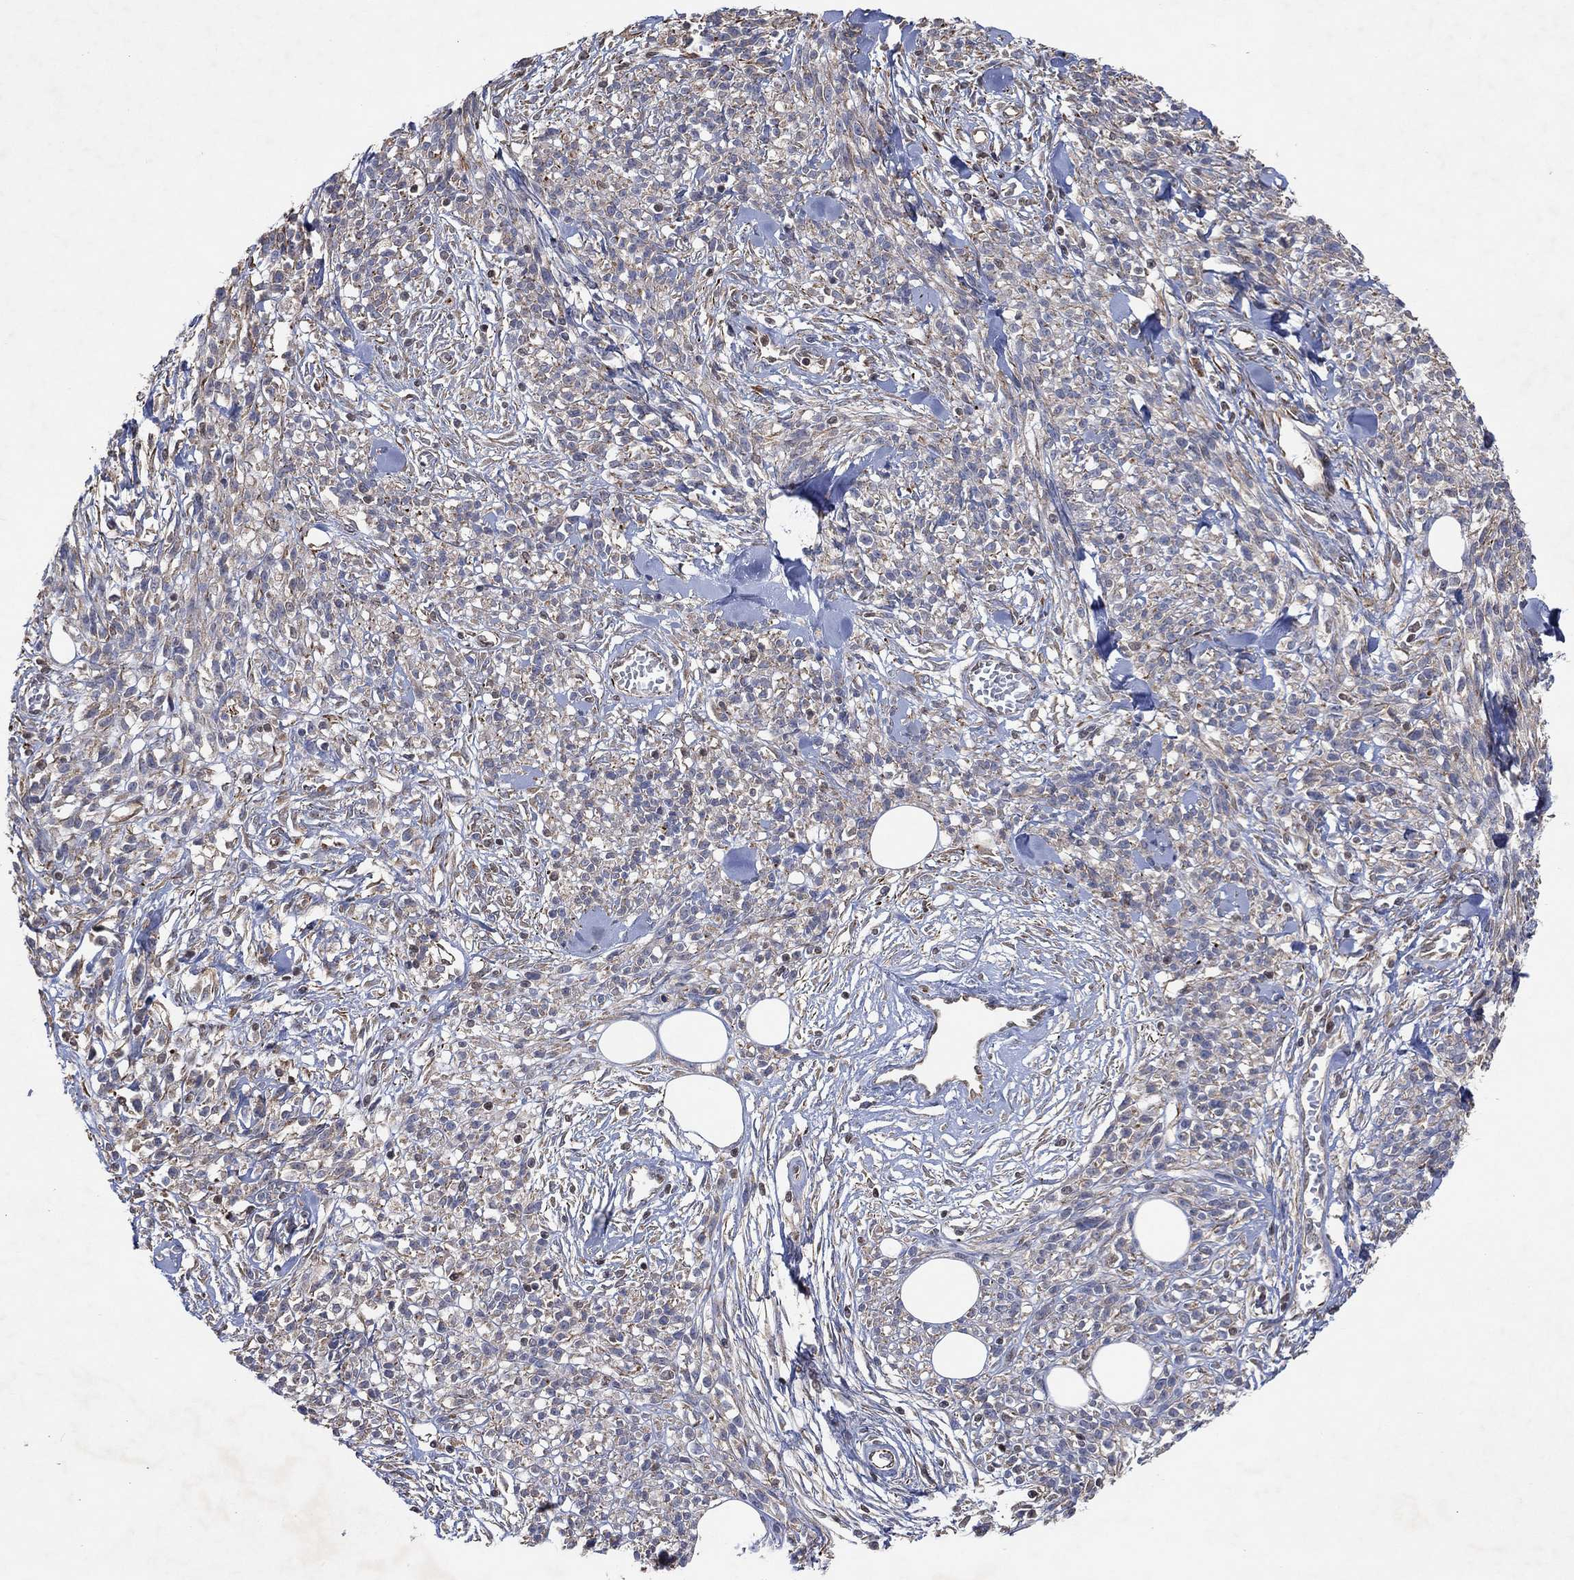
{"staining": {"intensity": "negative", "quantity": "none", "location": "none"}, "tissue": "melanoma", "cell_type": "Tumor cells", "image_type": "cancer", "snomed": [{"axis": "morphology", "description": "Malignant melanoma, NOS"}, {"axis": "topography", "description": "Skin"}, {"axis": "topography", "description": "Skin of trunk"}], "caption": "There is no significant staining in tumor cells of malignant melanoma.", "gene": "FLI1", "patient": {"sex": "male", "age": 74}}